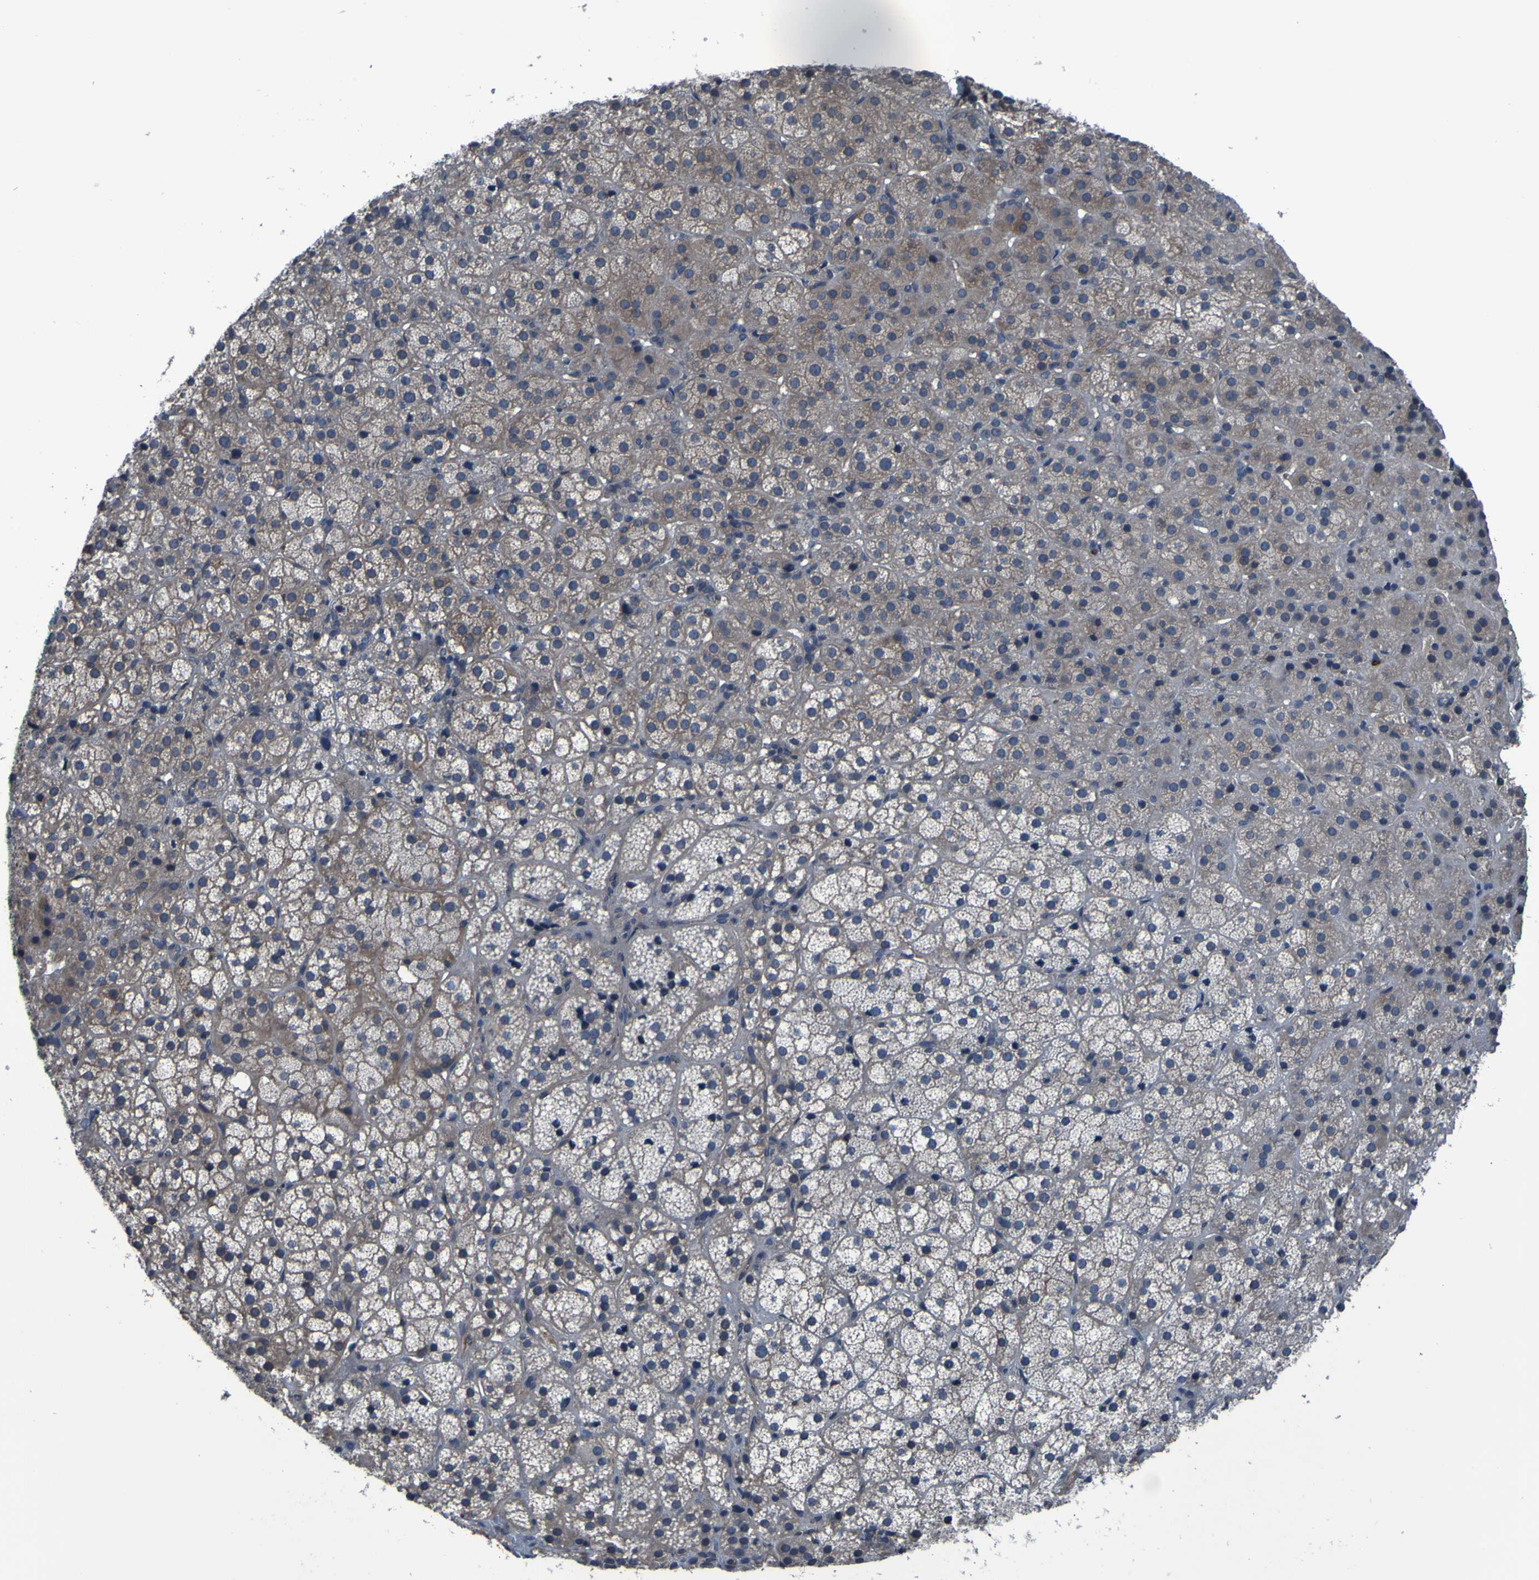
{"staining": {"intensity": "moderate", "quantity": "<25%", "location": "cytoplasmic/membranous"}, "tissue": "adrenal gland", "cell_type": "Glandular cells", "image_type": "normal", "snomed": [{"axis": "morphology", "description": "Normal tissue, NOS"}, {"axis": "topography", "description": "Adrenal gland"}], "caption": "Brown immunohistochemical staining in benign adrenal gland exhibits moderate cytoplasmic/membranous staining in about <25% of glandular cells. (IHC, brightfield microscopy, high magnification).", "gene": "GRAMD1A", "patient": {"sex": "female", "age": 57}}